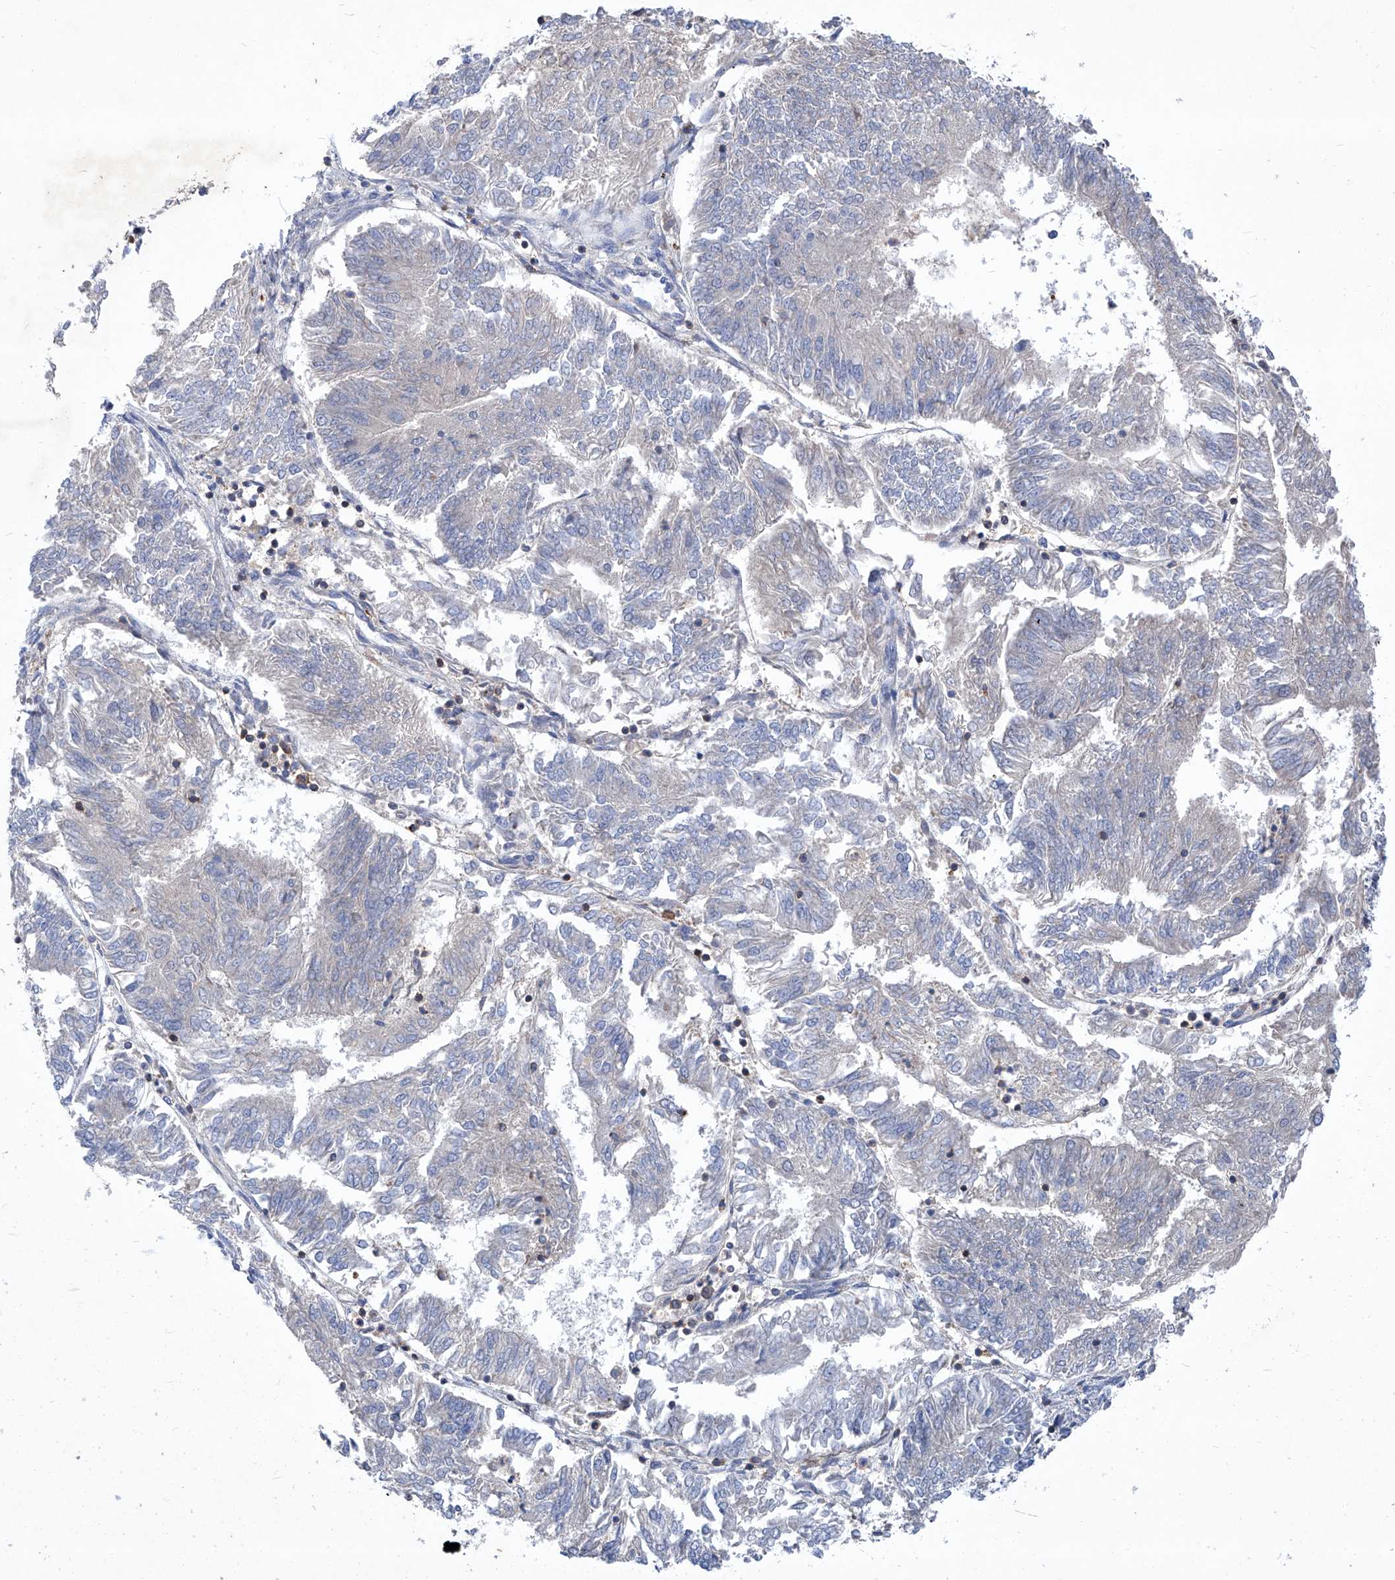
{"staining": {"intensity": "negative", "quantity": "none", "location": "none"}, "tissue": "endometrial cancer", "cell_type": "Tumor cells", "image_type": "cancer", "snomed": [{"axis": "morphology", "description": "Adenocarcinoma, NOS"}, {"axis": "topography", "description": "Endometrium"}], "caption": "Tumor cells are negative for brown protein staining in endometrial cancer (adenocarcinoma).", "gene": "EPHA8", "patient": {"sex": "female", "age": 58}}